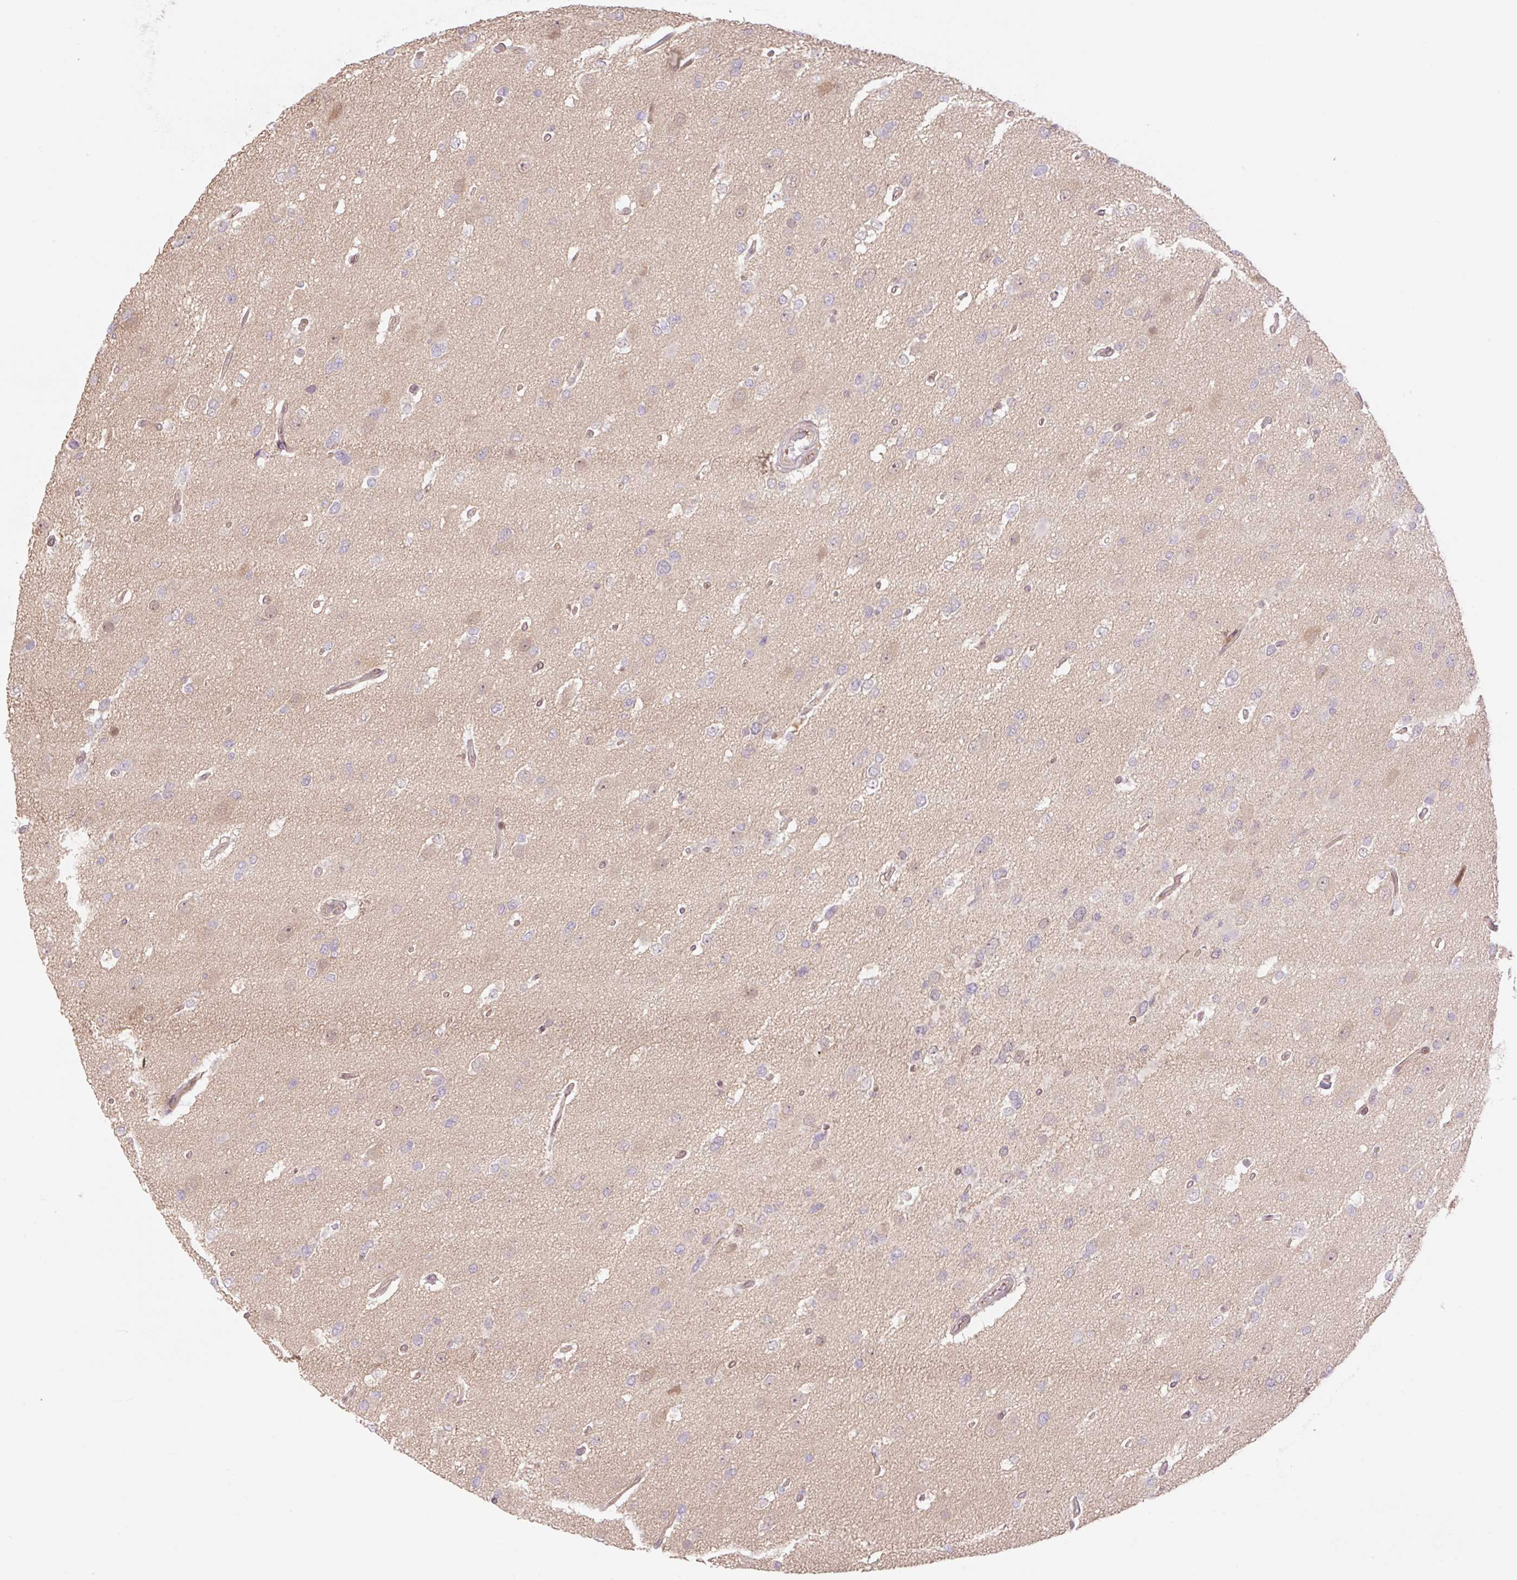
{"staining": {"intensity": "weak", "quantity": "<25%", "location": "cytoplasmic/membranous,nuclear"}, "tissue": "glioma", "cell_type": "Tumor cells", "image_type": "cancer", "snomed": [{"axis": "morphology", "description": "Glioma, malignant, High grade"}, {"axis": "topography", "description": "Brain"}], "caption": "Immunohistochemistry (IHC) histopathology image of neoplastic tissue: glioma stained with DAB displays no significant protein staining in tumor cells.", "gene": "VPS25", "patient": {"sex": "male", "age": 53}}